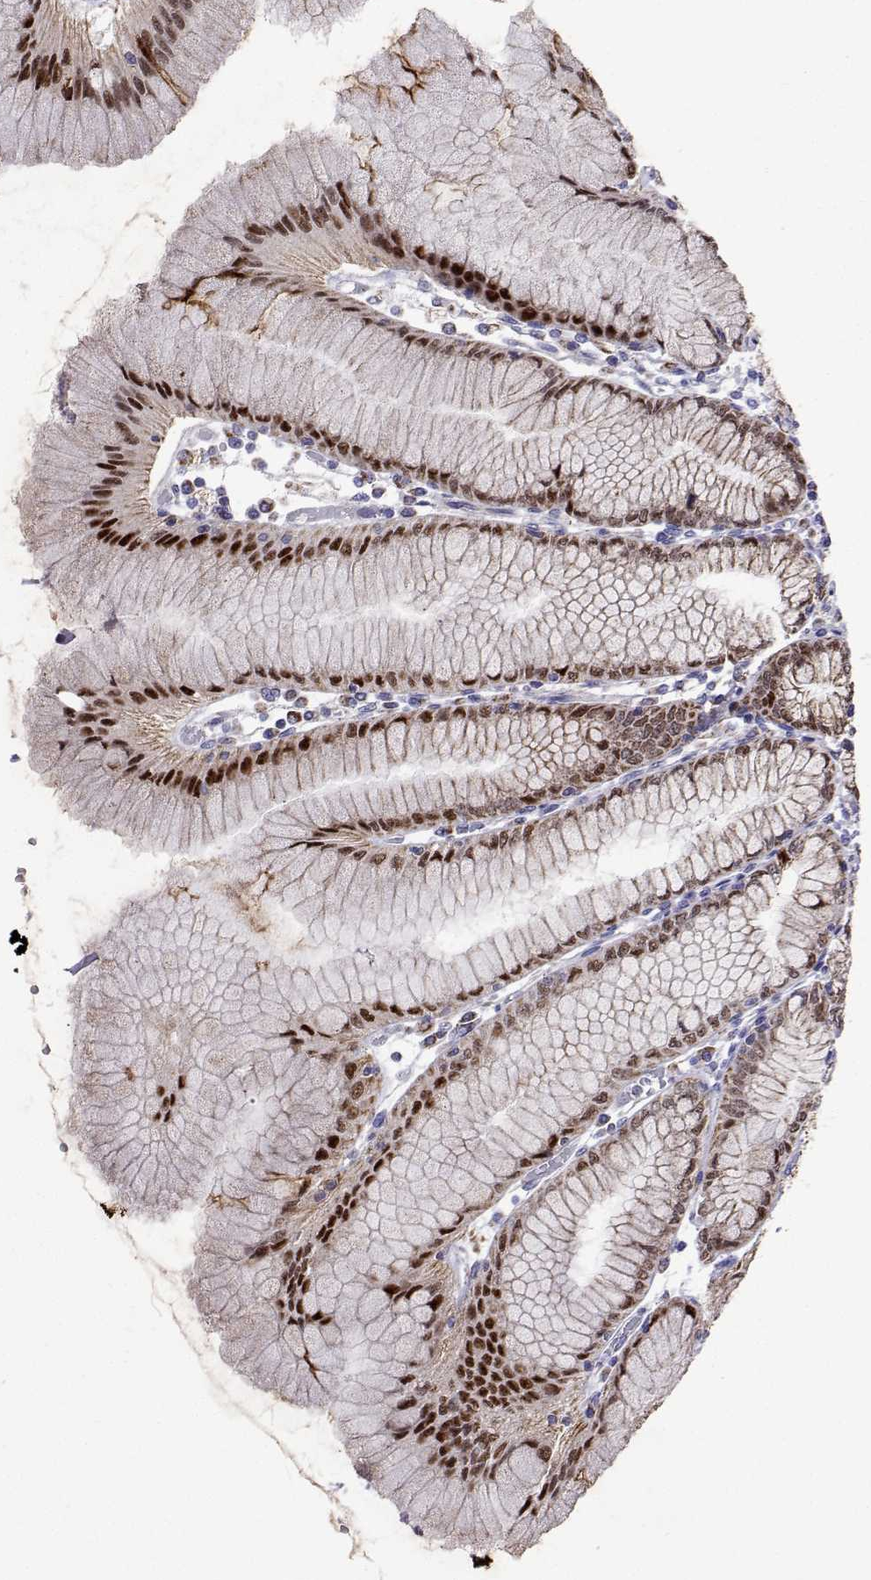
{"staining": {"intensity": "strong", "quantity": ">75%", "location": "cytoplasmic/membranous,nuclear"}, "tissue": "stomach", "cell_type": "Glandular cells", "image_type": "normal", "snomed": [{"axis": "morphology", "description": "Normal tissue, NOS"}, {"axis": "topography", "description": "Stomach"}], "caption": "Approximately >75% of glandular cells in normal stomach exhibit strong cytoplasmic/membranous,nuclear protein staining as visualized by brown immunohistochemical staining.", "gene": "MCCC2", "patient": {"sex": "female", "age": 57}}